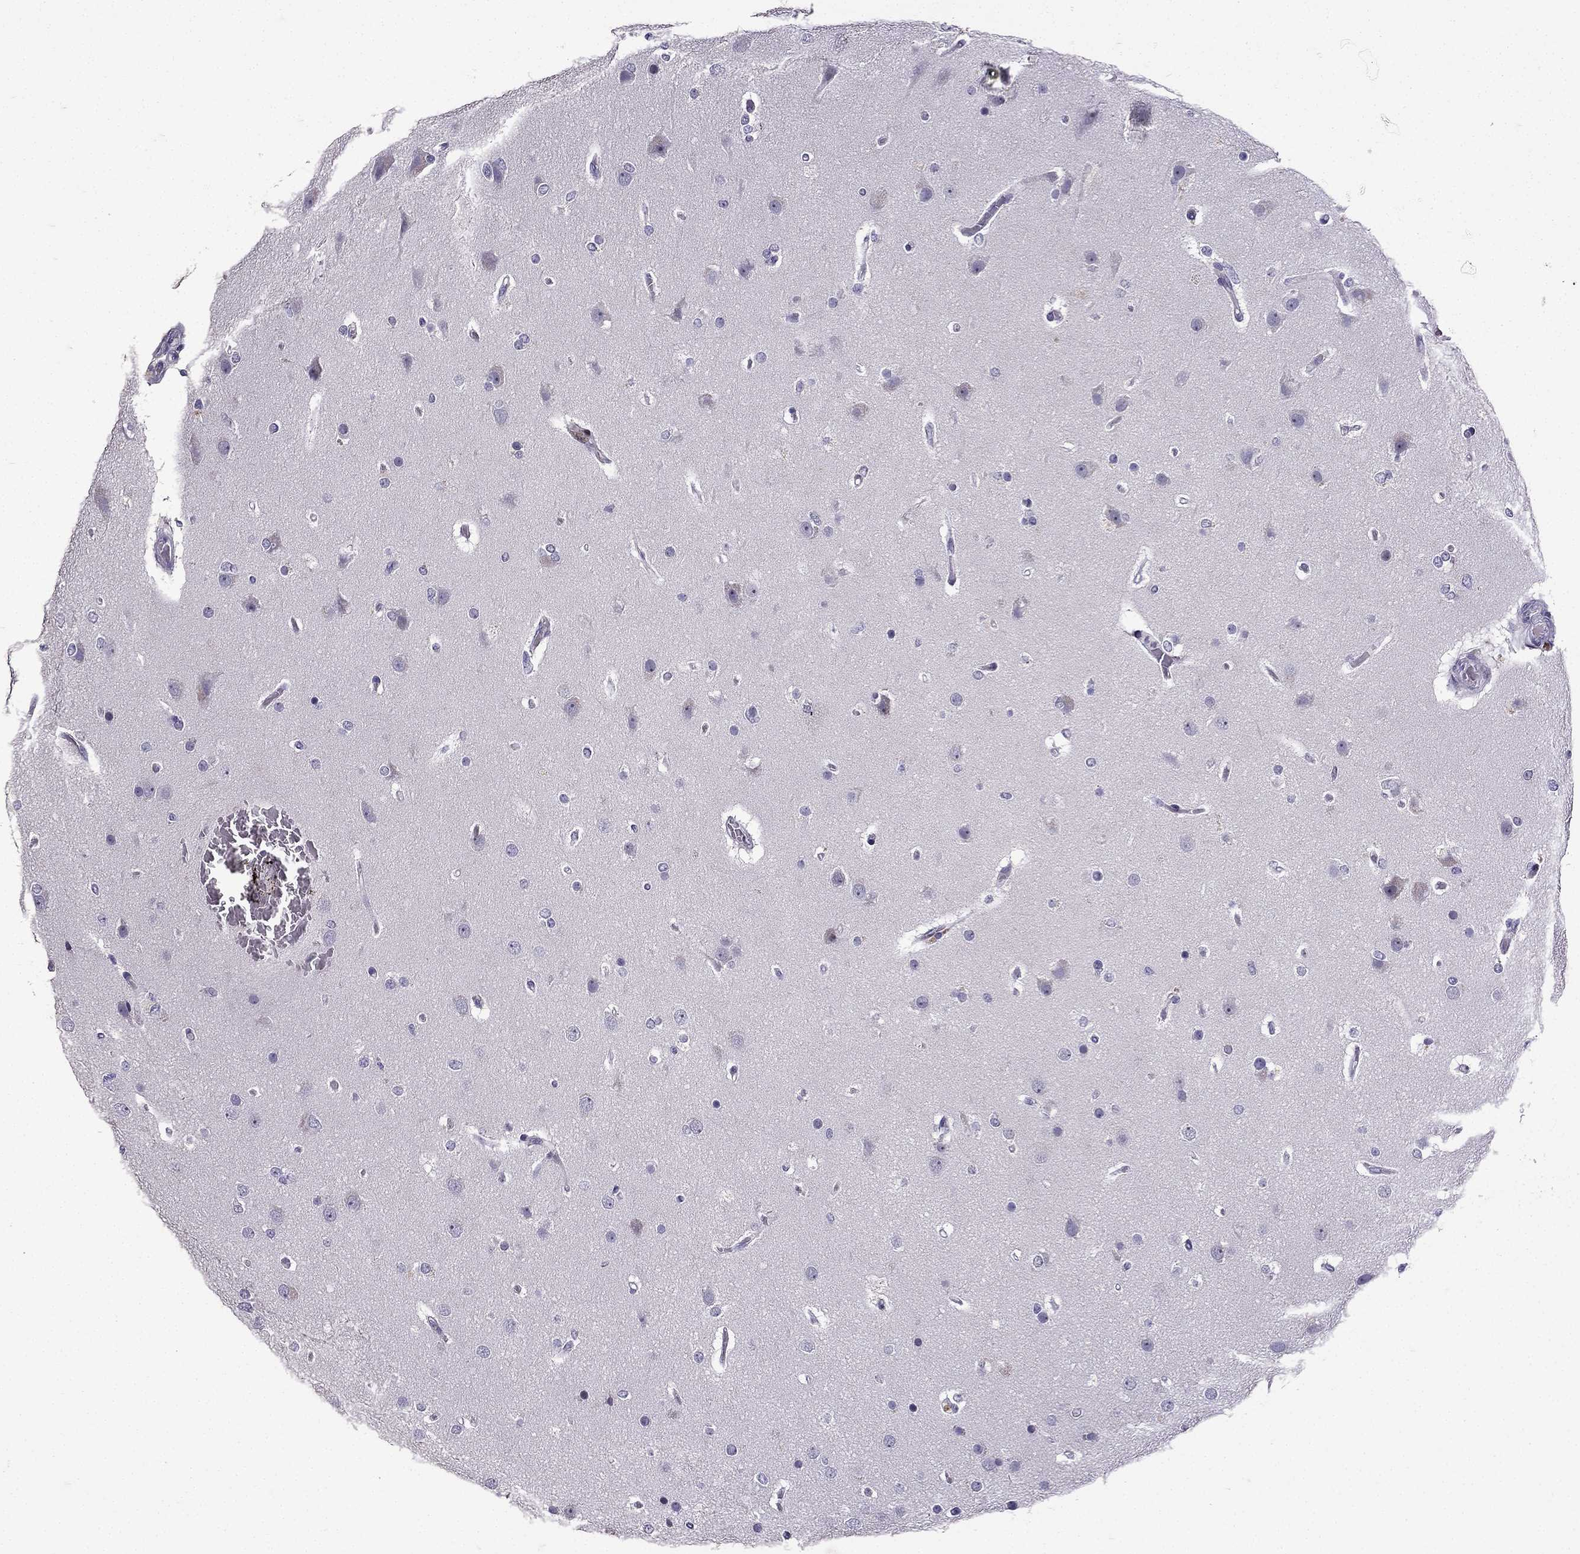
{"staining": {"intensity": "negative", "quantity": "none", "location": "none"}, "tissue": "glioma", "cell_type": "Tumor cells", "image_type": "cancer", "snomed": [{"axis": "morphology", "description": "Glioma, malignant, High grade"}, {"axis": "topography", "description": "Brain"}], "caption": "This is a micrograph of IHC staining of malignant high-grade glioma, which shows no positivity in tumor cells.", "gene": "TTN", "patient": {"sex": "female", "age": 61}}